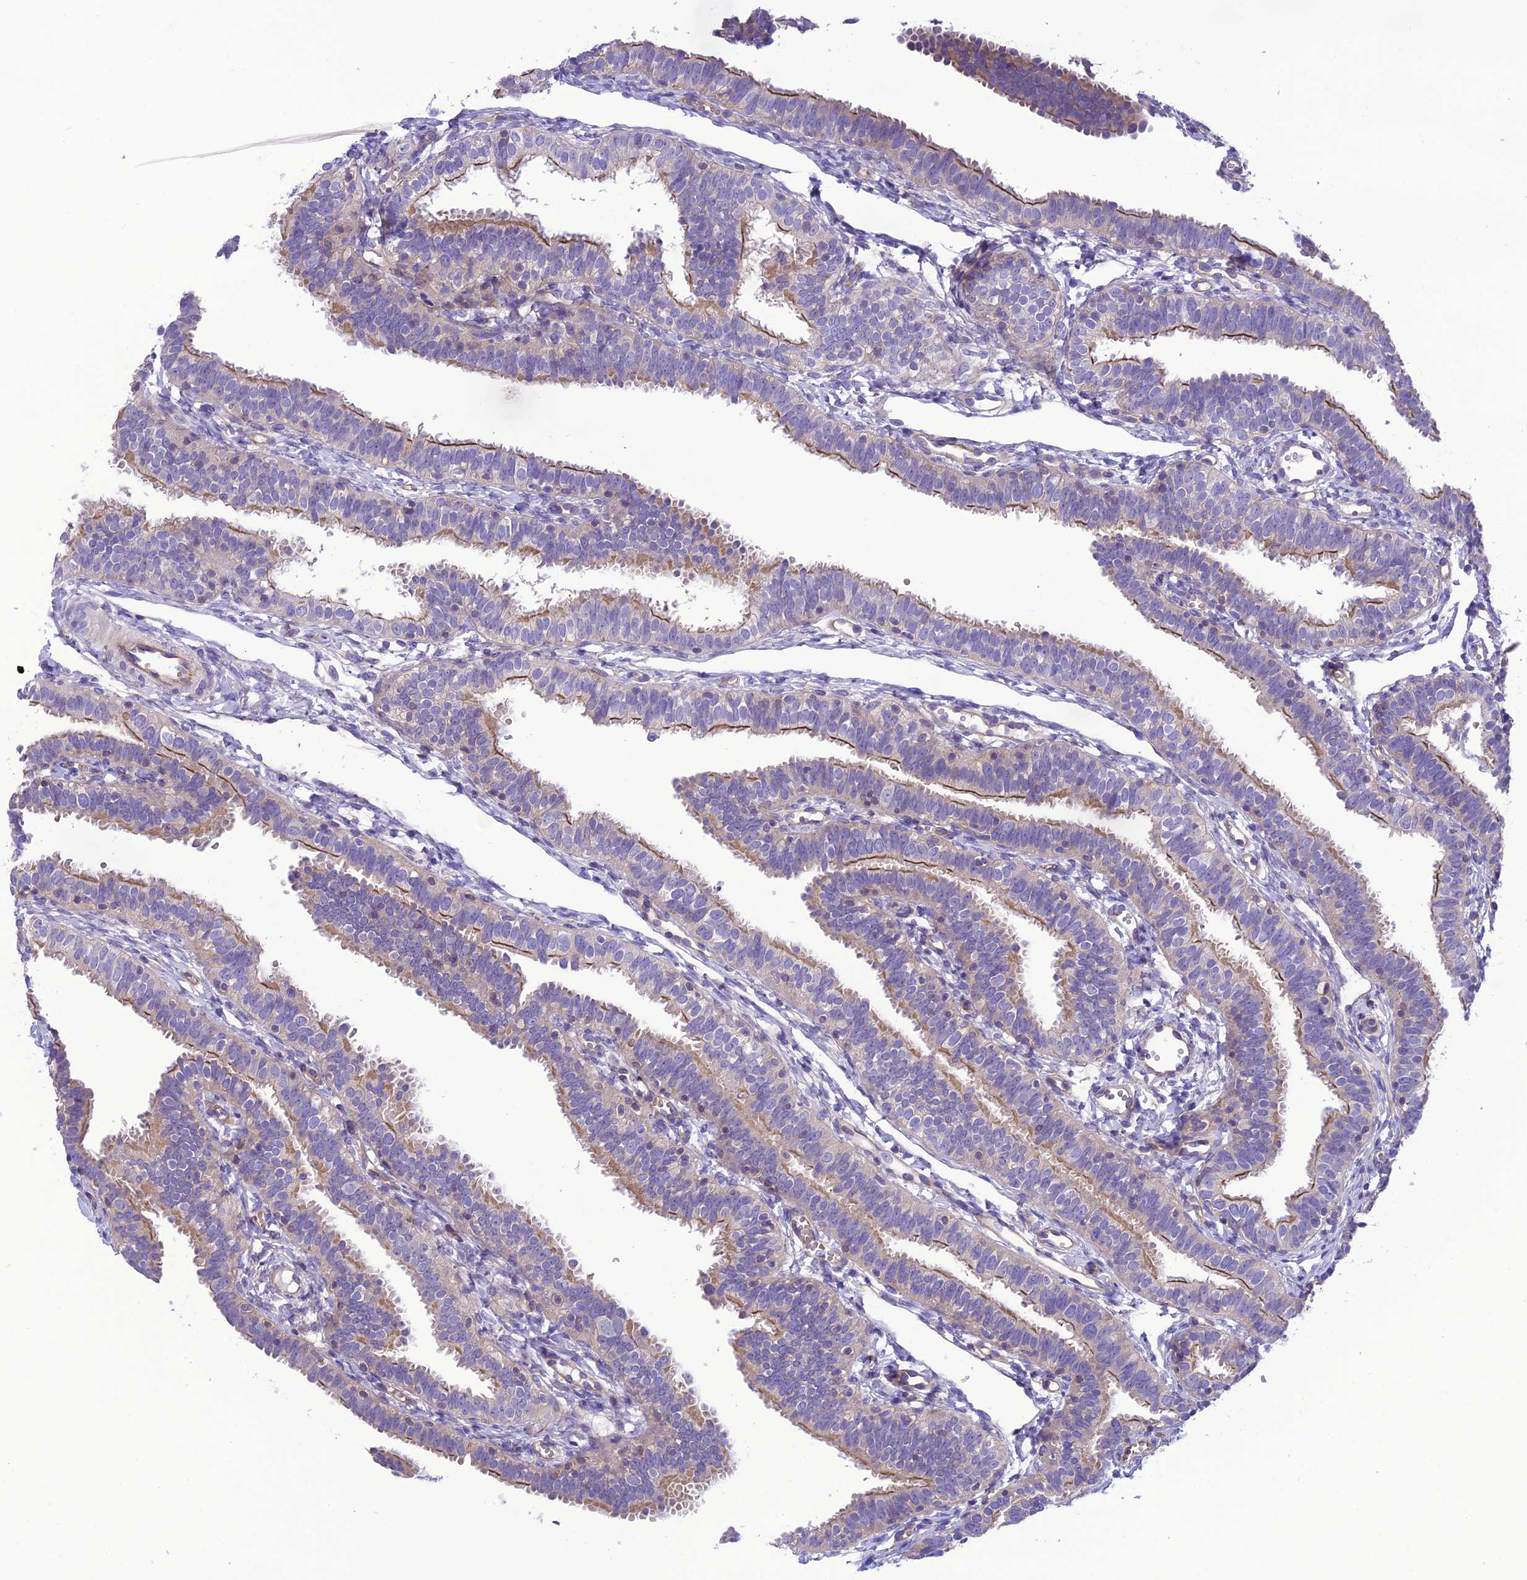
{"staining": {"intensity": "weak", "quantity": "25%-75%", "location": "cytoplasmic/membranous"}, "tissue": "fallopian tube", "cell_type": "Glandular cells", "image_type": "normal", "snomed": [{"axis": "morphology", "description": "Normal tissue, NOS"}, {"axis": "topography", "description": "Fallopian tube"}], "caption": "A high-resolution micrograph shows immunohistochemistry staining of benign fallopian tube, which displays weak cytoplasmic/membranous staining in approximately 25%-75% of glandular cells.", "gene": "PPFIA3", "patient": {"sex": "female", "age": 35}}